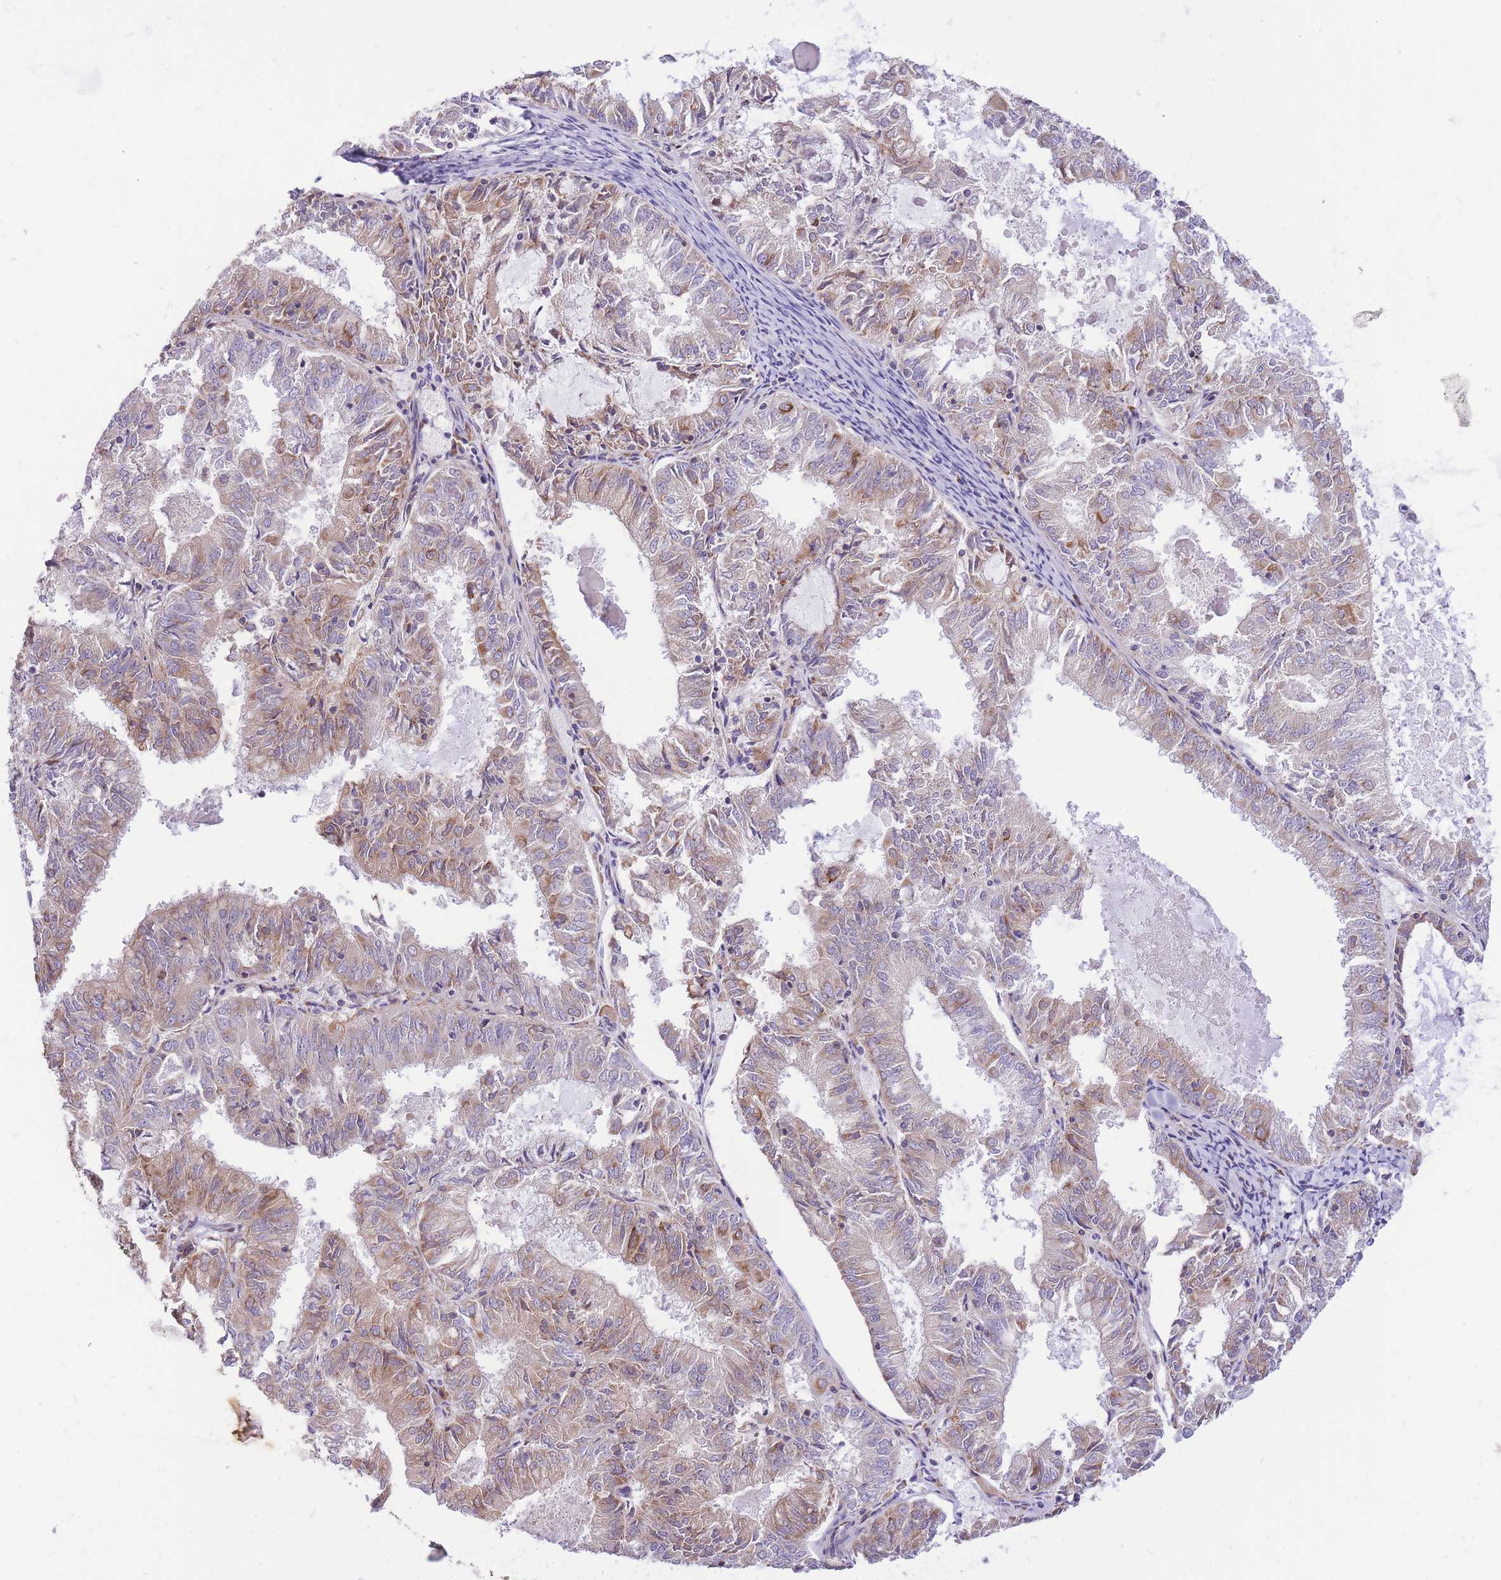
{"staining": {"intensity": "weak", "quantity": "25%-75%", "location": "cytoplasmic/membranous"}, "tissue": "endometrial cancer", "cell_type": "Tumor cells", "image_type": "cancer", "snomed": [{"axis": "morphology", "description": "Adenocarcinoma, NOS"}, {"axis": "topography", "description": "Endometrium"}], "caption": "Endometrial cancer stained with a protein marker displays weak staining in tumor cells.", "gene": "GBP7", "patient": {"sex": "female", "age": 57}}